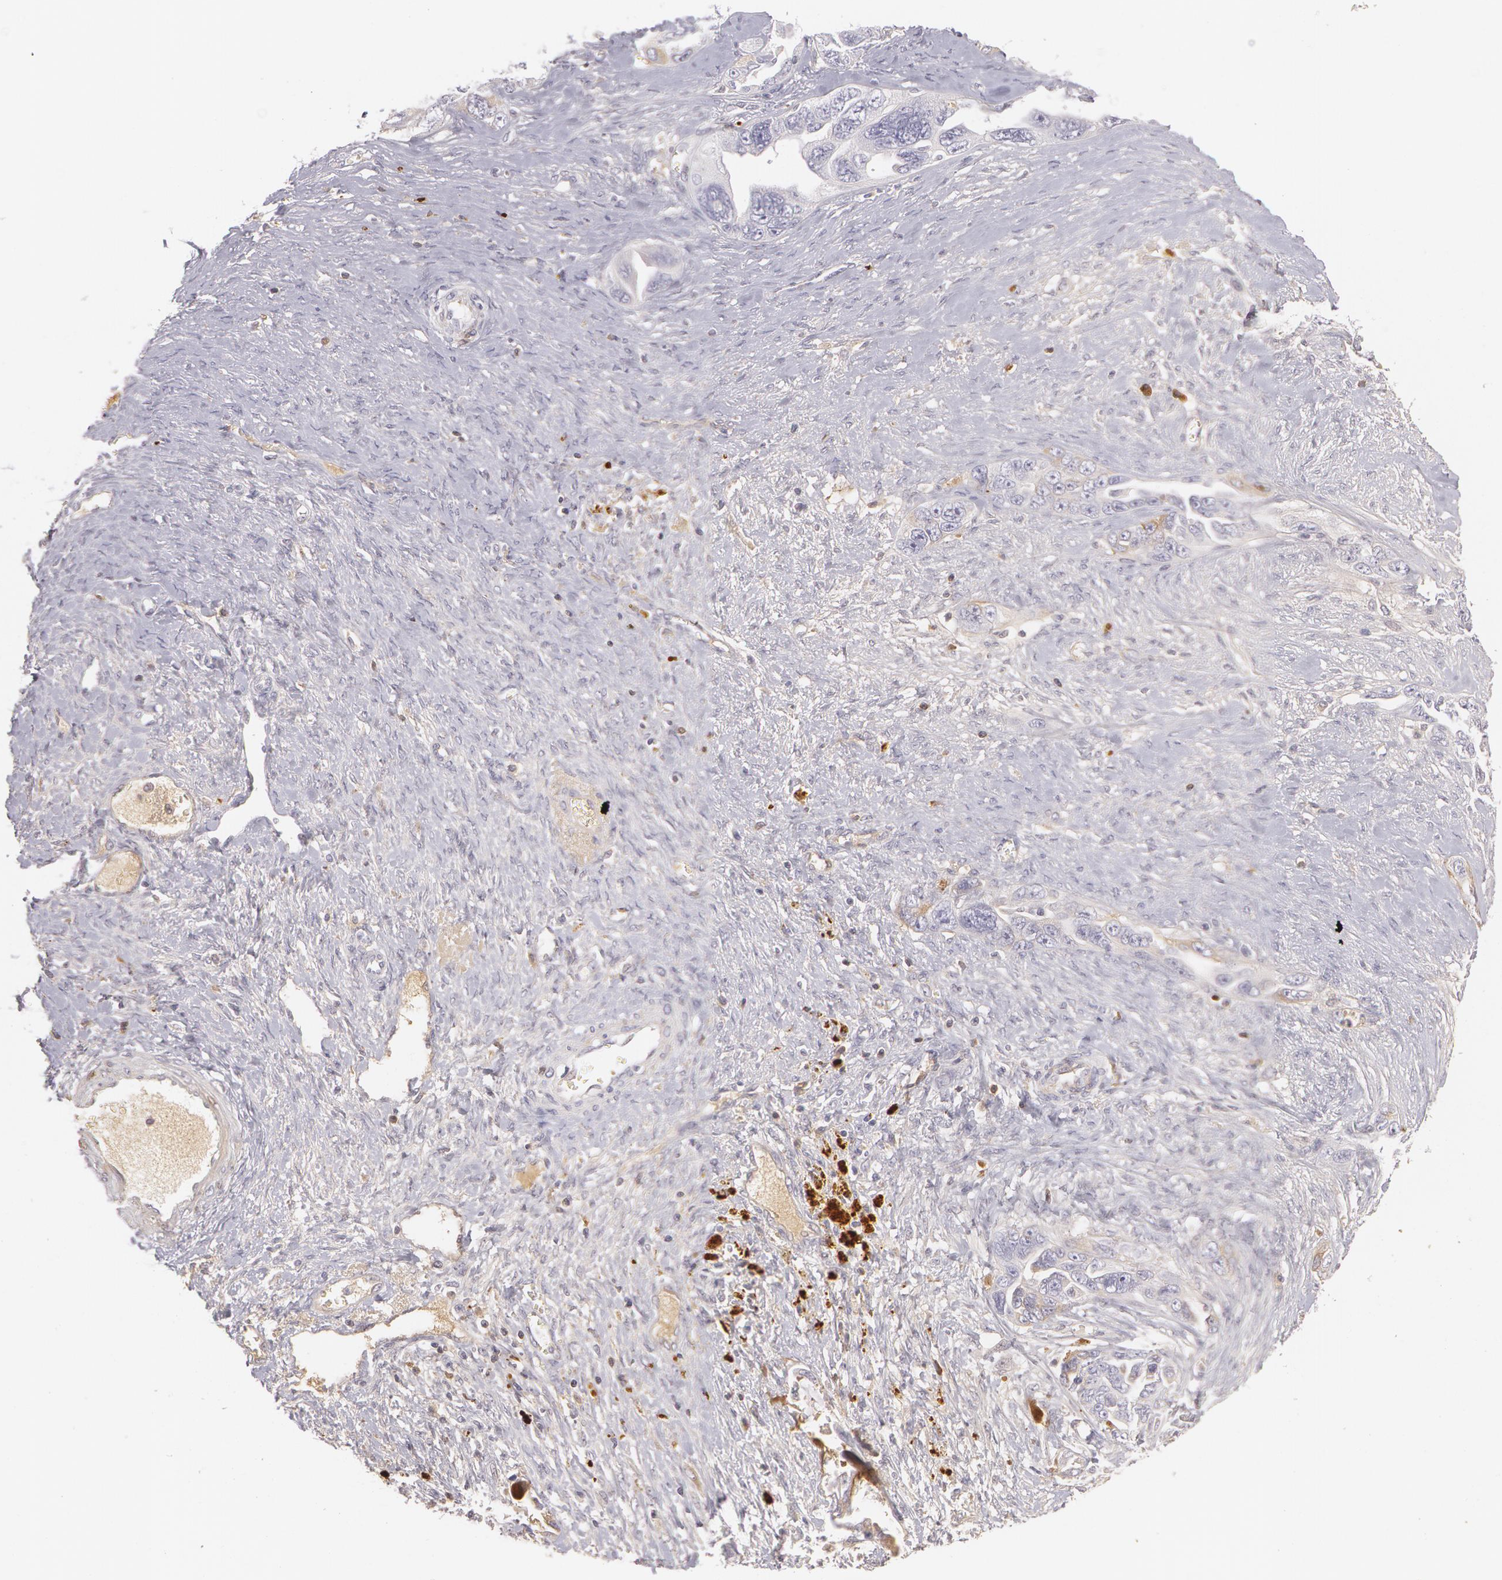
{"staining": {"intensity": "negative", "quantity": "none", "location": "none"}, "tissue": "ovarian cancer", "cell_type": "Tumor cells", "image_type": "cancer", "snomed": [{"axis": "morphology", "description": "Cystadenocarcinoma, serous, NOS"}, {"axis": "topography", "description": "Ovary"}], "caption": "This is an immunohistochemistry image of serous cystadenocarcinoma (ovarian). There is no staining in tumor cells.", "gene": "LBP", "patient": {"sex": "female", "age": 63}}